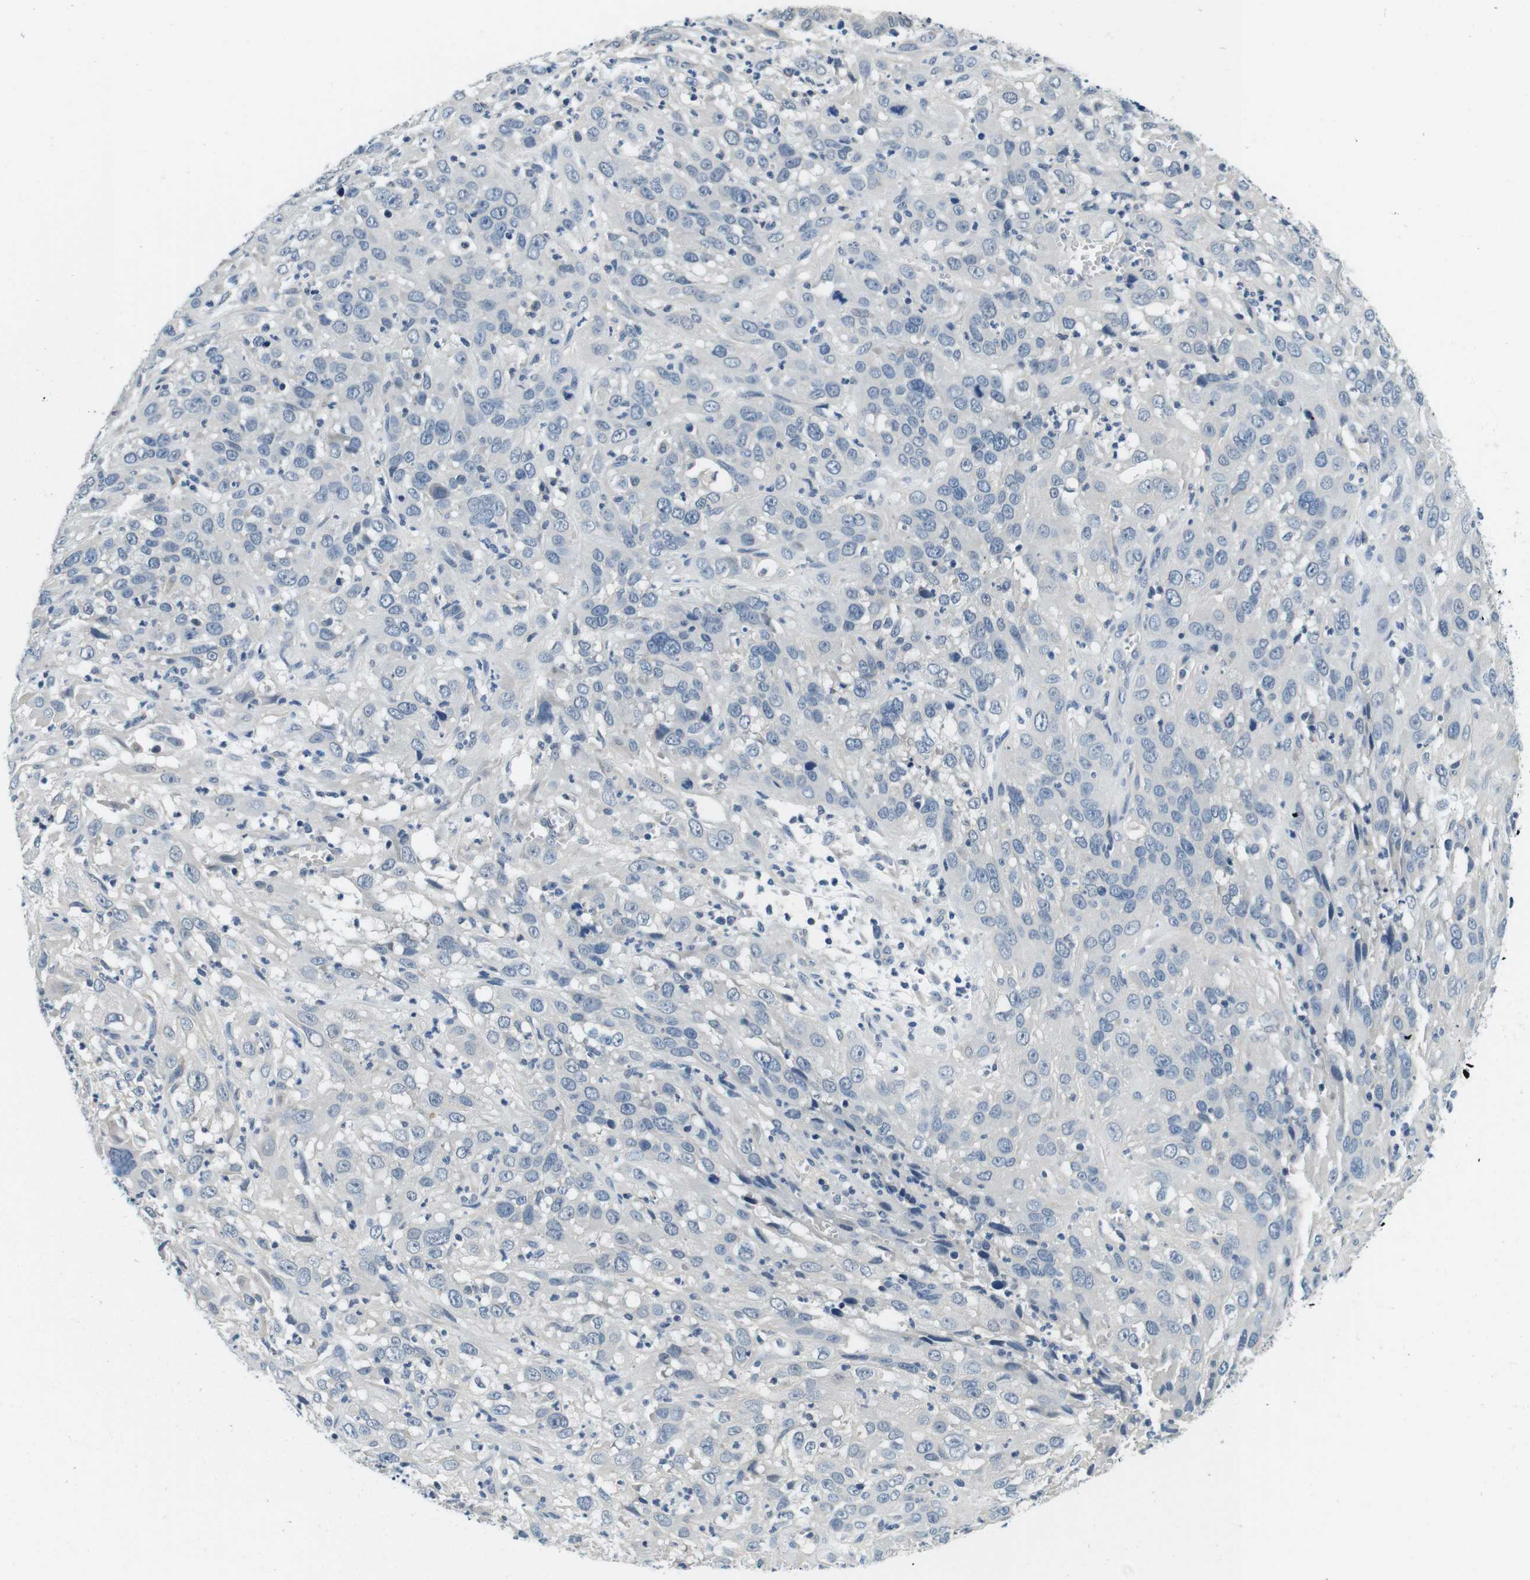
{"staining": {"intensity": "negative", "quantity": "none", "location": "none"}, "tissue": "cervical cancer", "cell_type": "Tumor cells", "image_type": "cancer", "snomed": [{"axis": "morphology", "description": "Squamous cell carcinoma, NOS"}, {"axis": "topography", "description": "Cervix"}], "caption": "DAB (3,3'-diaminobenzidine) immunohistochemical staining of human cervical cancer (squamous cell carcinoma) exhibits no significant staining in tumor cells.", "gene": "DTNA", "patient": {"sex": "female", "age": 32}}